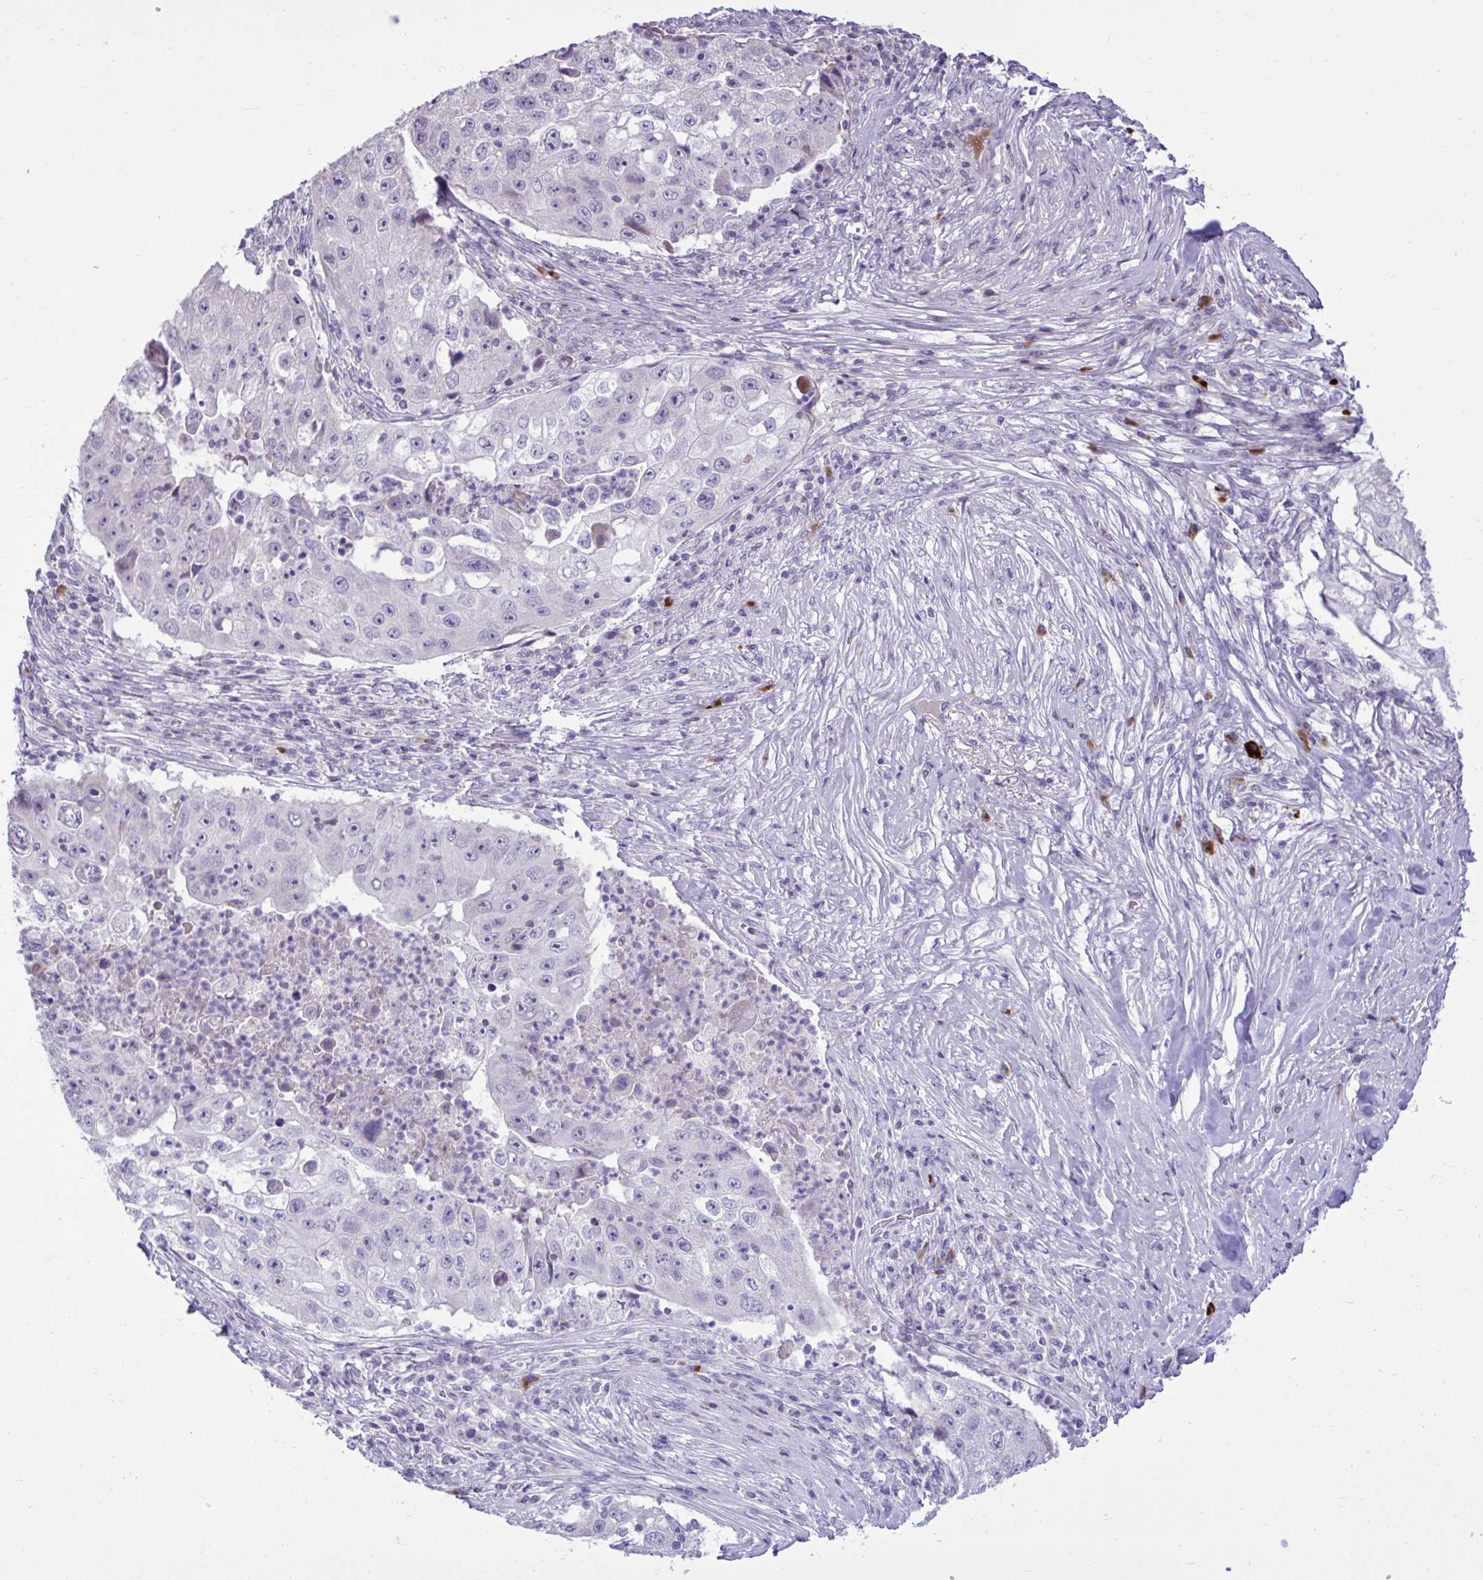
{"staining": {"intensity": "negative", "quantity": "none", "location": "none"}, "tissue": "lung cancer", "cell_type": "Tumor cells", "image_type": "cancer", "snomed": [{"axis": "morphology", "description": "Squamous cell carcinoma, NOS"}, {"axis": "topography", "description": "Lung"}], "caption": "This is an immunohistochemistry (IHC) histopathology image of human squamous cell carcinoma (lung). There is no staining in tumor cells.", "gene": "SPAG1", "patient": {"sex": "male", "age": 64}}